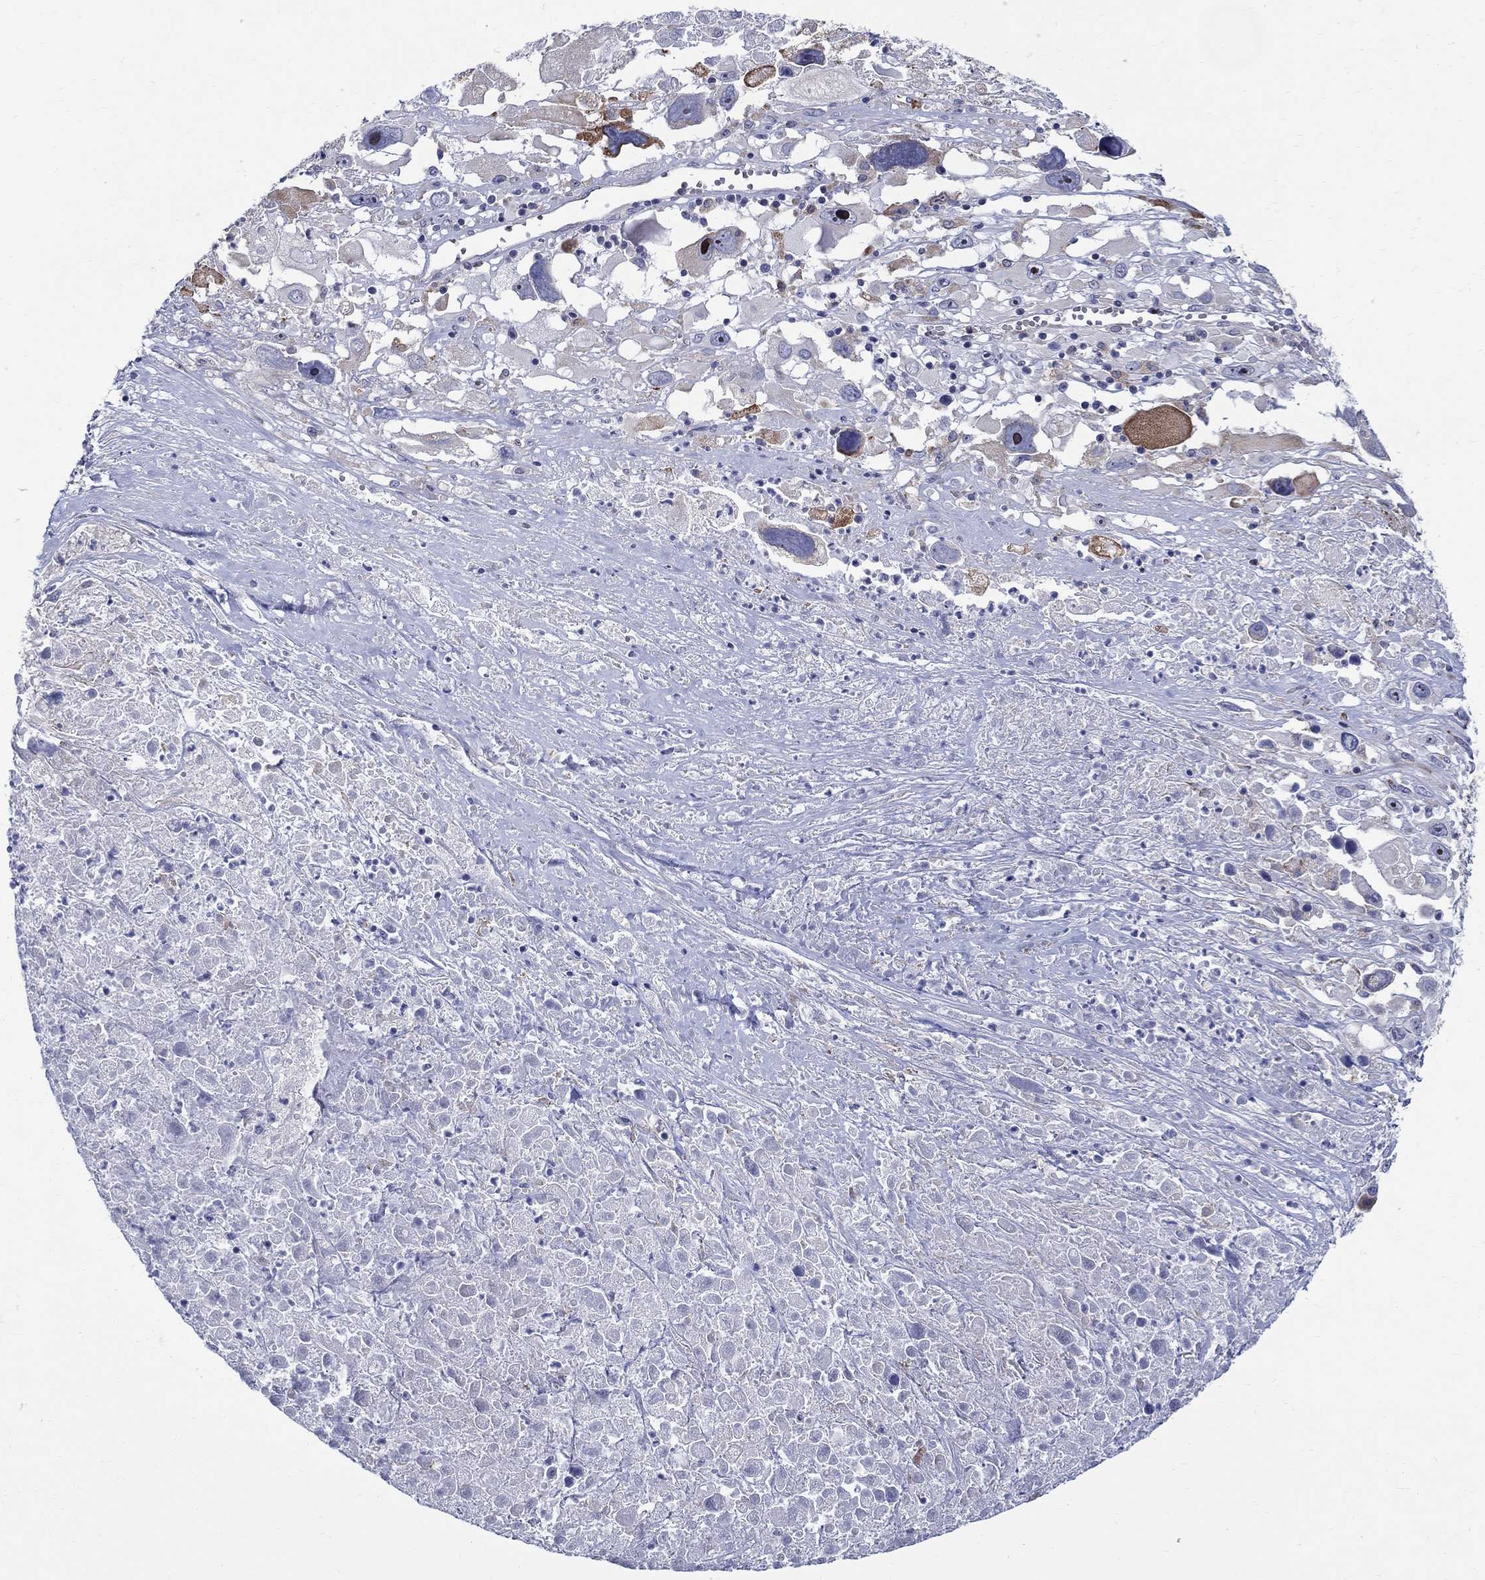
{"staining": {"intensity": "negative", "quantity": "none", "location": "none"}, "tissue": "melanoma", "cell_type": "Tumor cells", "image_type": "cancer", "snomed": [{"axis": "morphology", "description": "Malignant melanoma, Metastatic site"}, {"axis": "topography", "description": "Lymph node"}], "caption": "This is an immunohistochemistry (IHC) micrograph of human melanoma. There is no expression in tumor cells.", "gene": "QRFPR", "patient": {"sex": "male", "age": 50}}